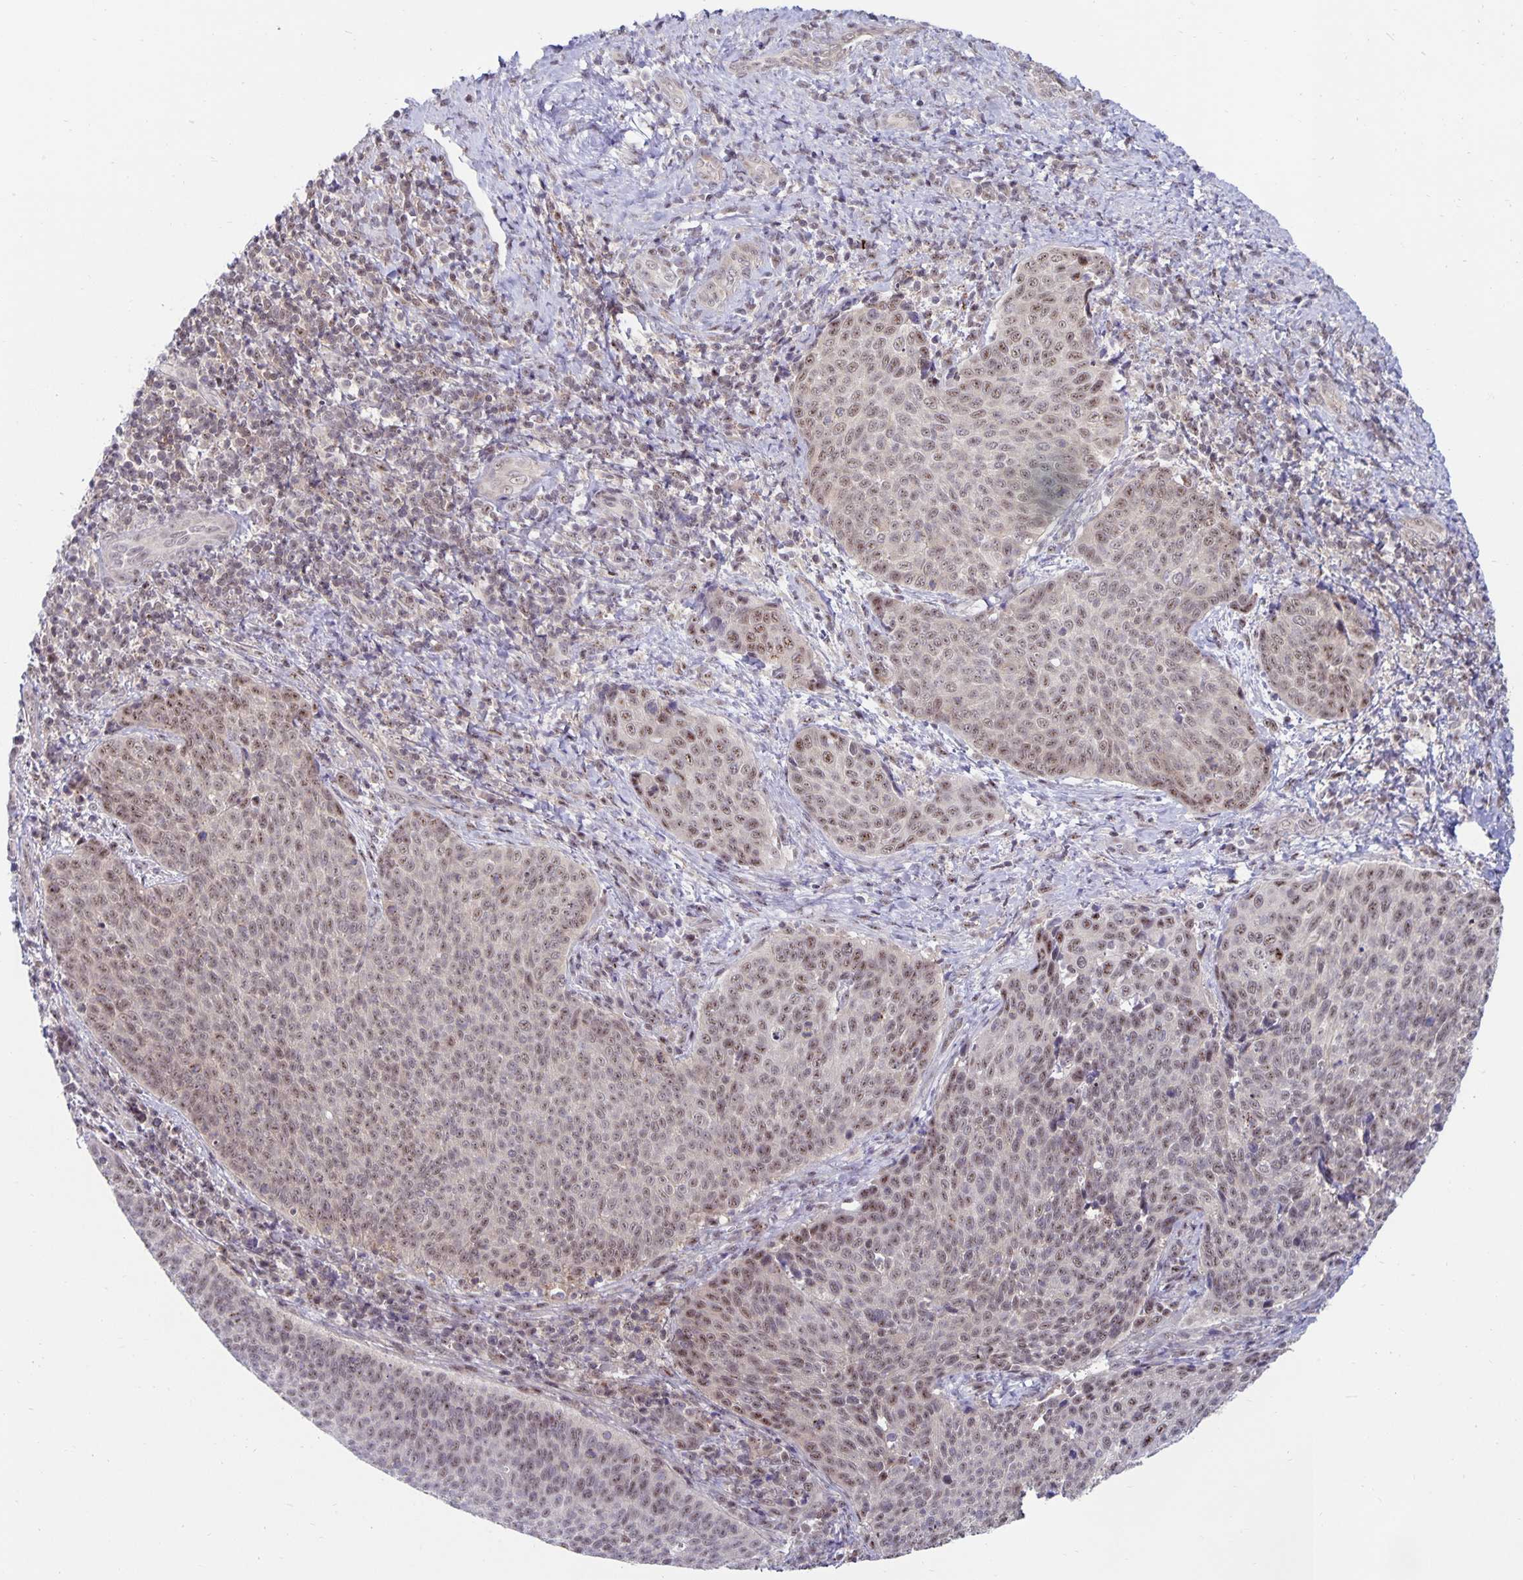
{"staining": {"intensity": "weak", "quantity": "25%-75%", "location": "nuclear"}, "tissue": "cervical cancer", "cell_type": "Tumor cells", "image_type": "cancer", "snomed": [{"axis": "morphology", "description": "Squamous cell carcinoma, NOS"}, {"axis": "topography", "description": "Cervix"}], "caption": "Weak nuclear expression is present in about 25%-75% of tumor cells in cervical cancer (squamous cell carcinoma).", "gene": "EXOC6B", "patient": {"sex": "female", "age": 34}}